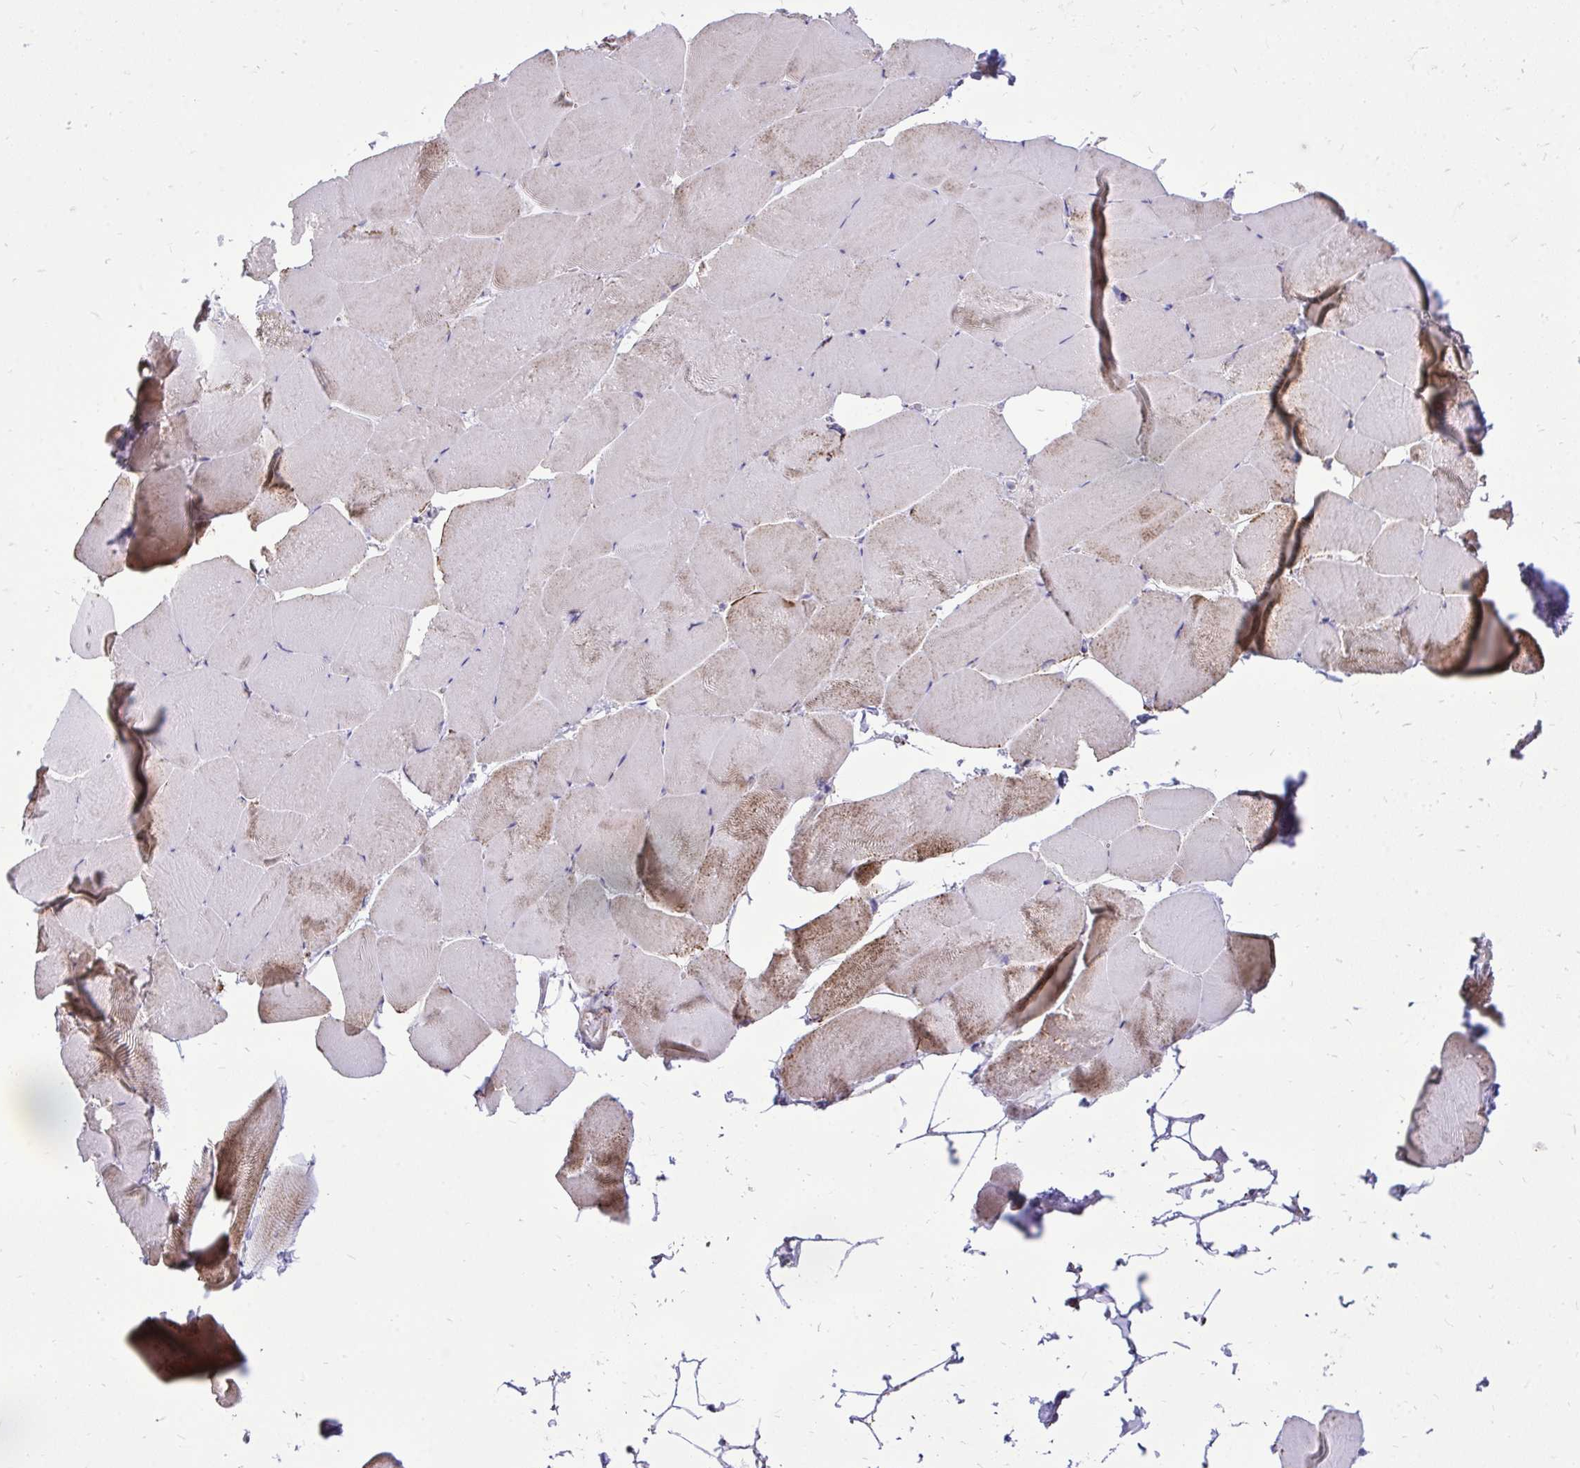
{"staining": {"intensity": "negative", "quantity": "none", "location": "none"}, "tissue": "skeletal muscle", "cell_type": "Myocytes", "image_type": "normal", "snomed": [{"axis": "morphology", "description": "Normal tissue, NOS"}, {"axis": "topography", "description": "Skeletal muscle"}], "caption": "Immunohistochemistry micrograph of unremarkable skeletal muscle: human skeletal muscle stained with DAB (3,3'-diaminobenzidine) exhibits no significant protein staining in myocytes.", "gene": "SPTBN2", "patient": {"sex": "female", "age": 64}}